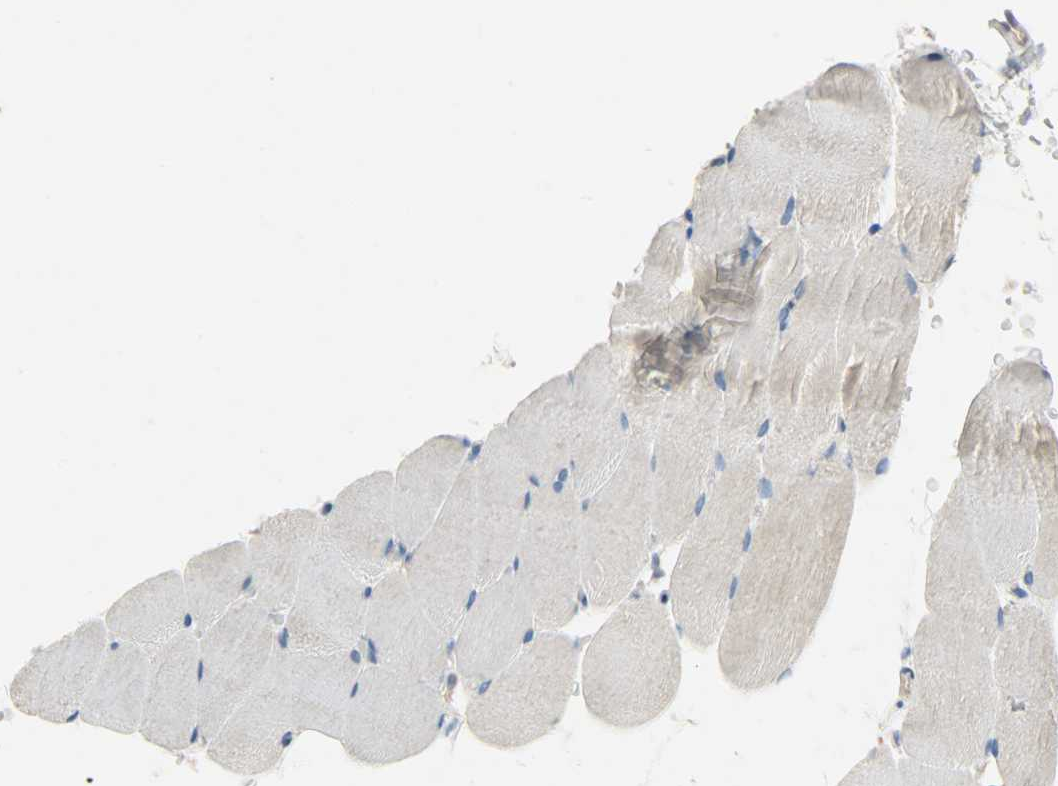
{"staining": {"intensity": "moderate", "quantity": "<25%", "location": "cytoplasmic/membranous"}, "tissue": "skeletal muscle", "cell_type": "Myocytes", "image_type": "normal", "snomed": [{"axis": "morphology", "description": "Normal tissue, NOS"}, {"axis": "topography", "description": "Skeletal muscle"}], "caption": "Skeletal muscle stained with DAB immunohistochemistry (IHC) exhibits low levels of moderate cytoplasmic/membranous positivity in approximately <25% of myocytes. The protein is shown in brown color, while the nuclei are stained blue.", "gene": "DSG2", "patient": {"sex": "female", "age": 37}}